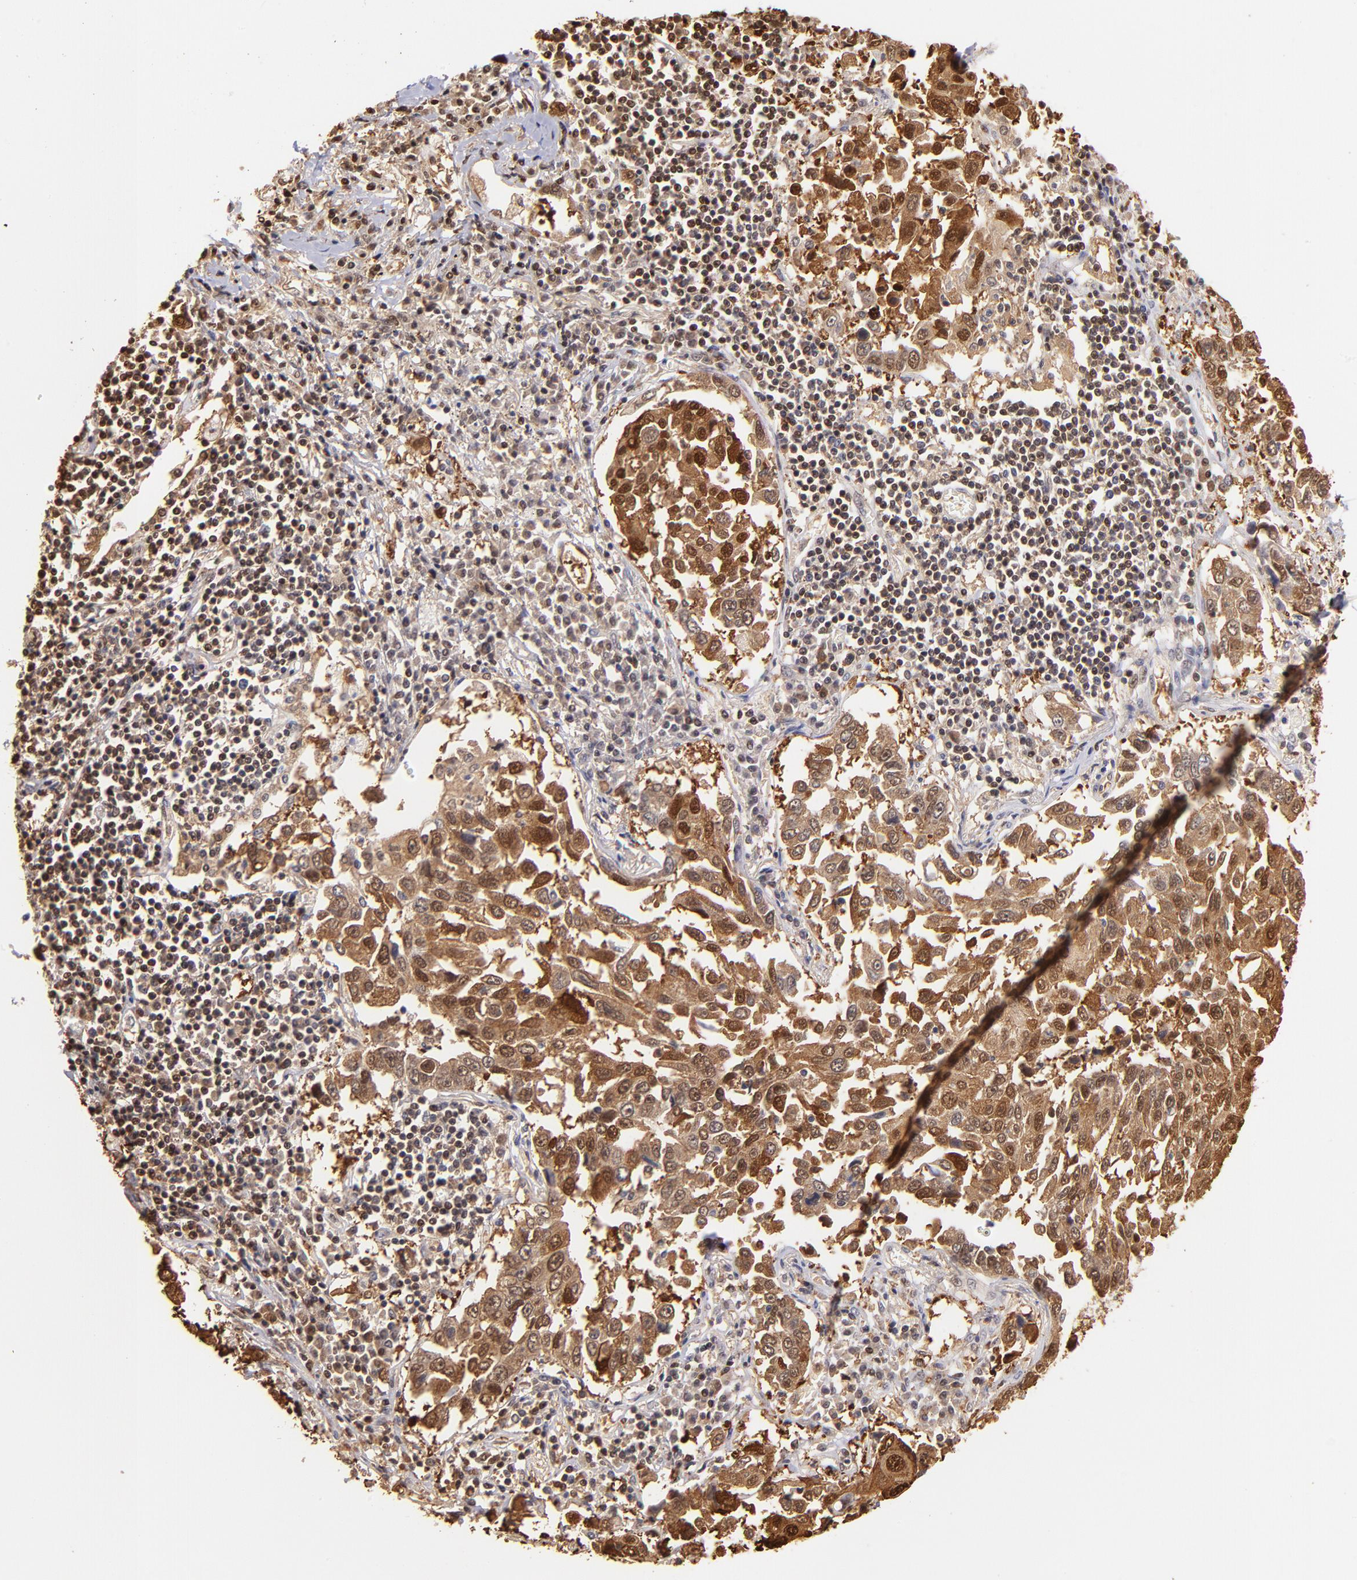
{"staining": {"intensity": "moderate", "quantity": ">75%", "location": "cytoplasmic/membranous,nuclear"}, "tissue": "lung cancer", "cell_type": "Tumor cells", "image_type": "cancer", "snomed": [{"axis": "morphology", "description": "Squamous cell carcinoma, NOS"}, {"axis": "topography", "description": "Lung"}], "caption": "A histopathology image showing moderate cytoplasmic/membranous and nuclear positivity in about >75% of tumor cells in squamous cell carcinoma (lung), as visualized by brown immunohistochemical staining.", "gene": "YWHAB", "patient": {"sex": "male", "age": 71}}